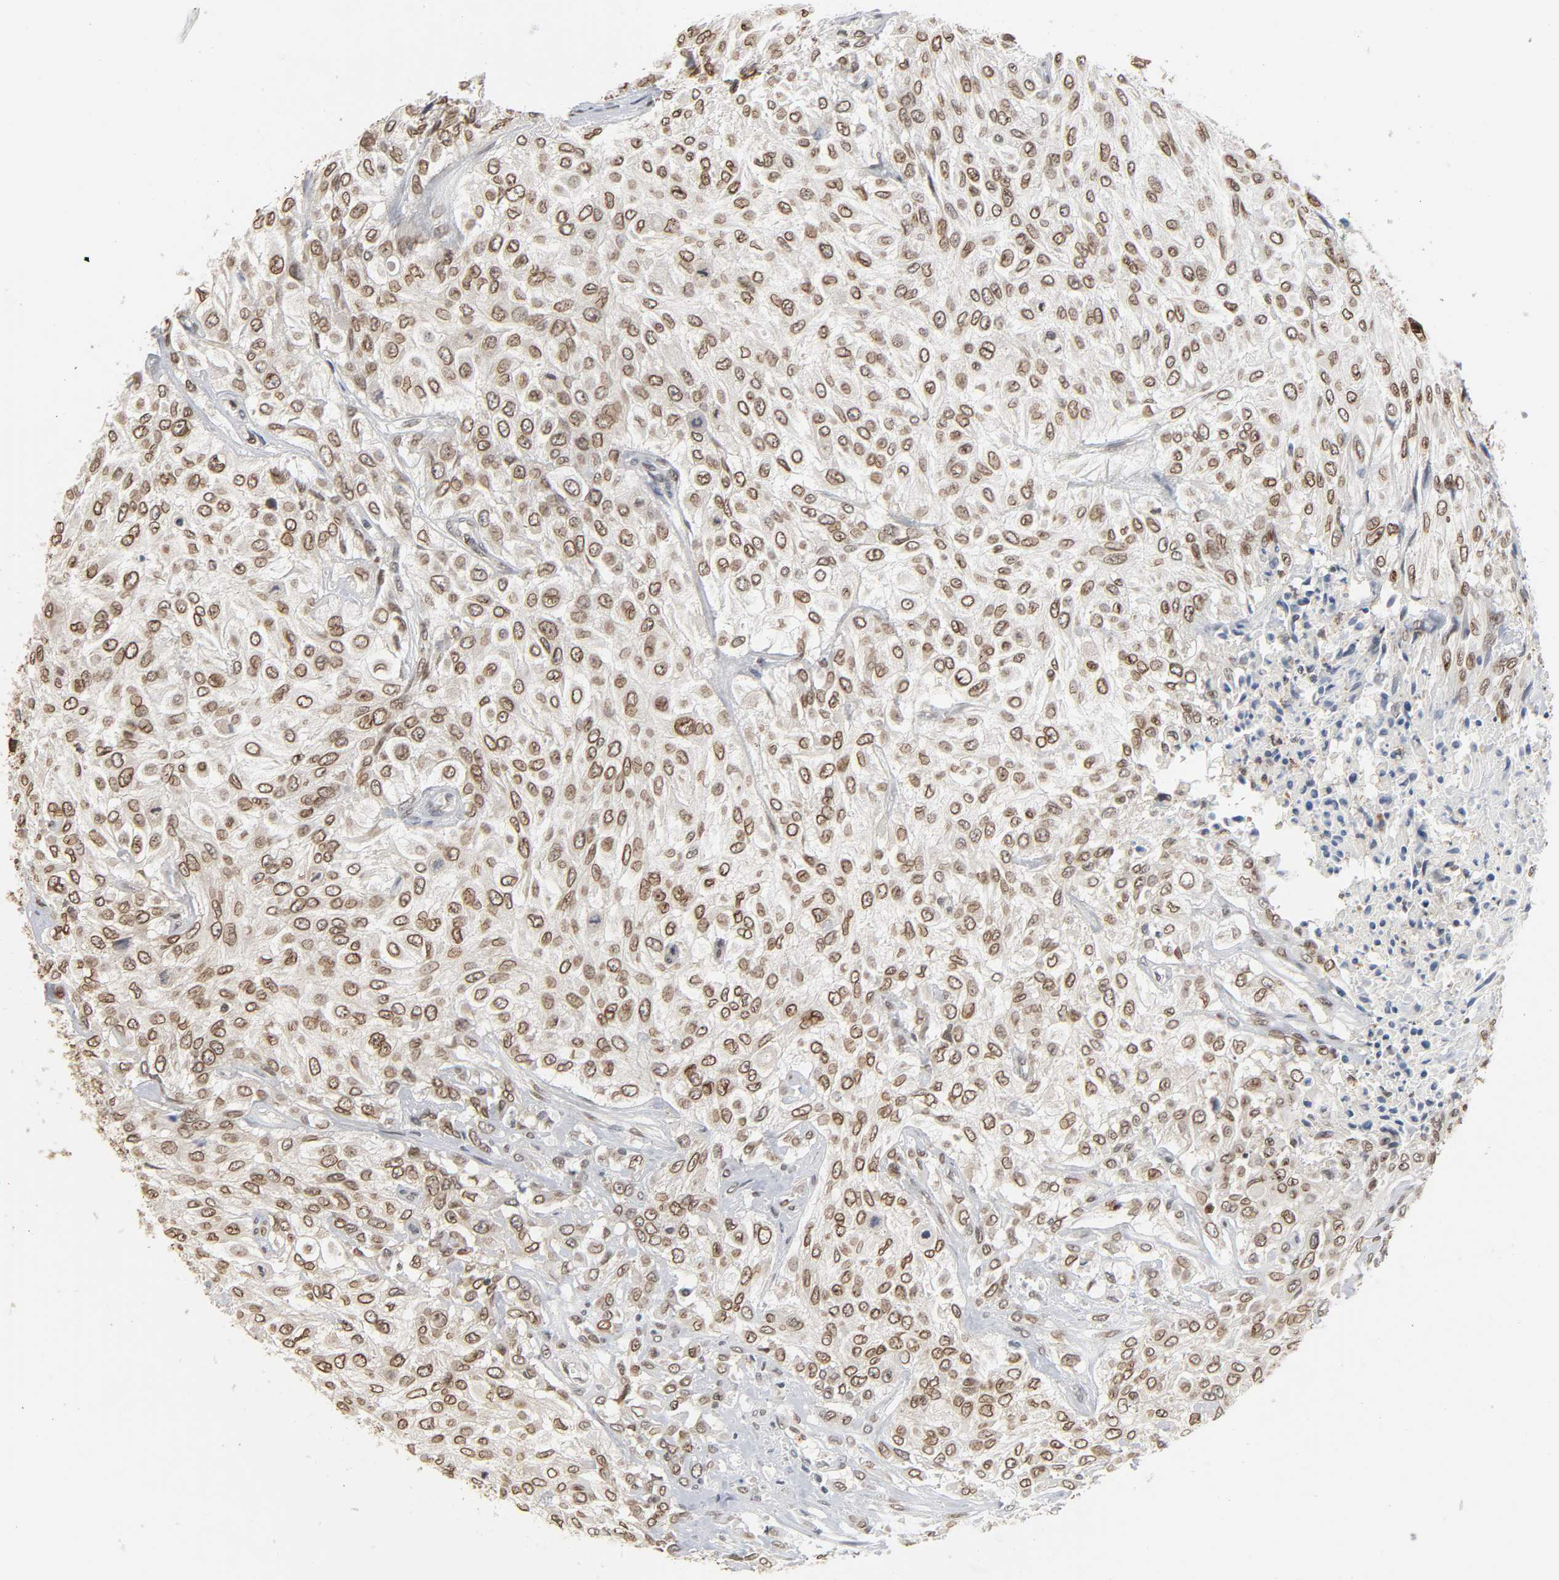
{"staining": {"intensity": "moderate", "quantity": ">75%", "location": "cytoplasmic/membranous,nuclear"}, "tissue": "urothelial cancer", "cell_type": "Tumor cells", "image_type": "cancer", "snomed": [{"axis": "morphology", "description": "Urothelial carcinoma, High grade"}, {"axis": "topography", "description": "Urinary bladder"}], "caption": "Urothelial cancer stained for a protein (brown) shows moderate cytoplasmic/membranous and nuclear positive expression in approximately >75% of tumor cells.", "gene": "SUMO1", "patient": {"sex": "male", "age": 57}}